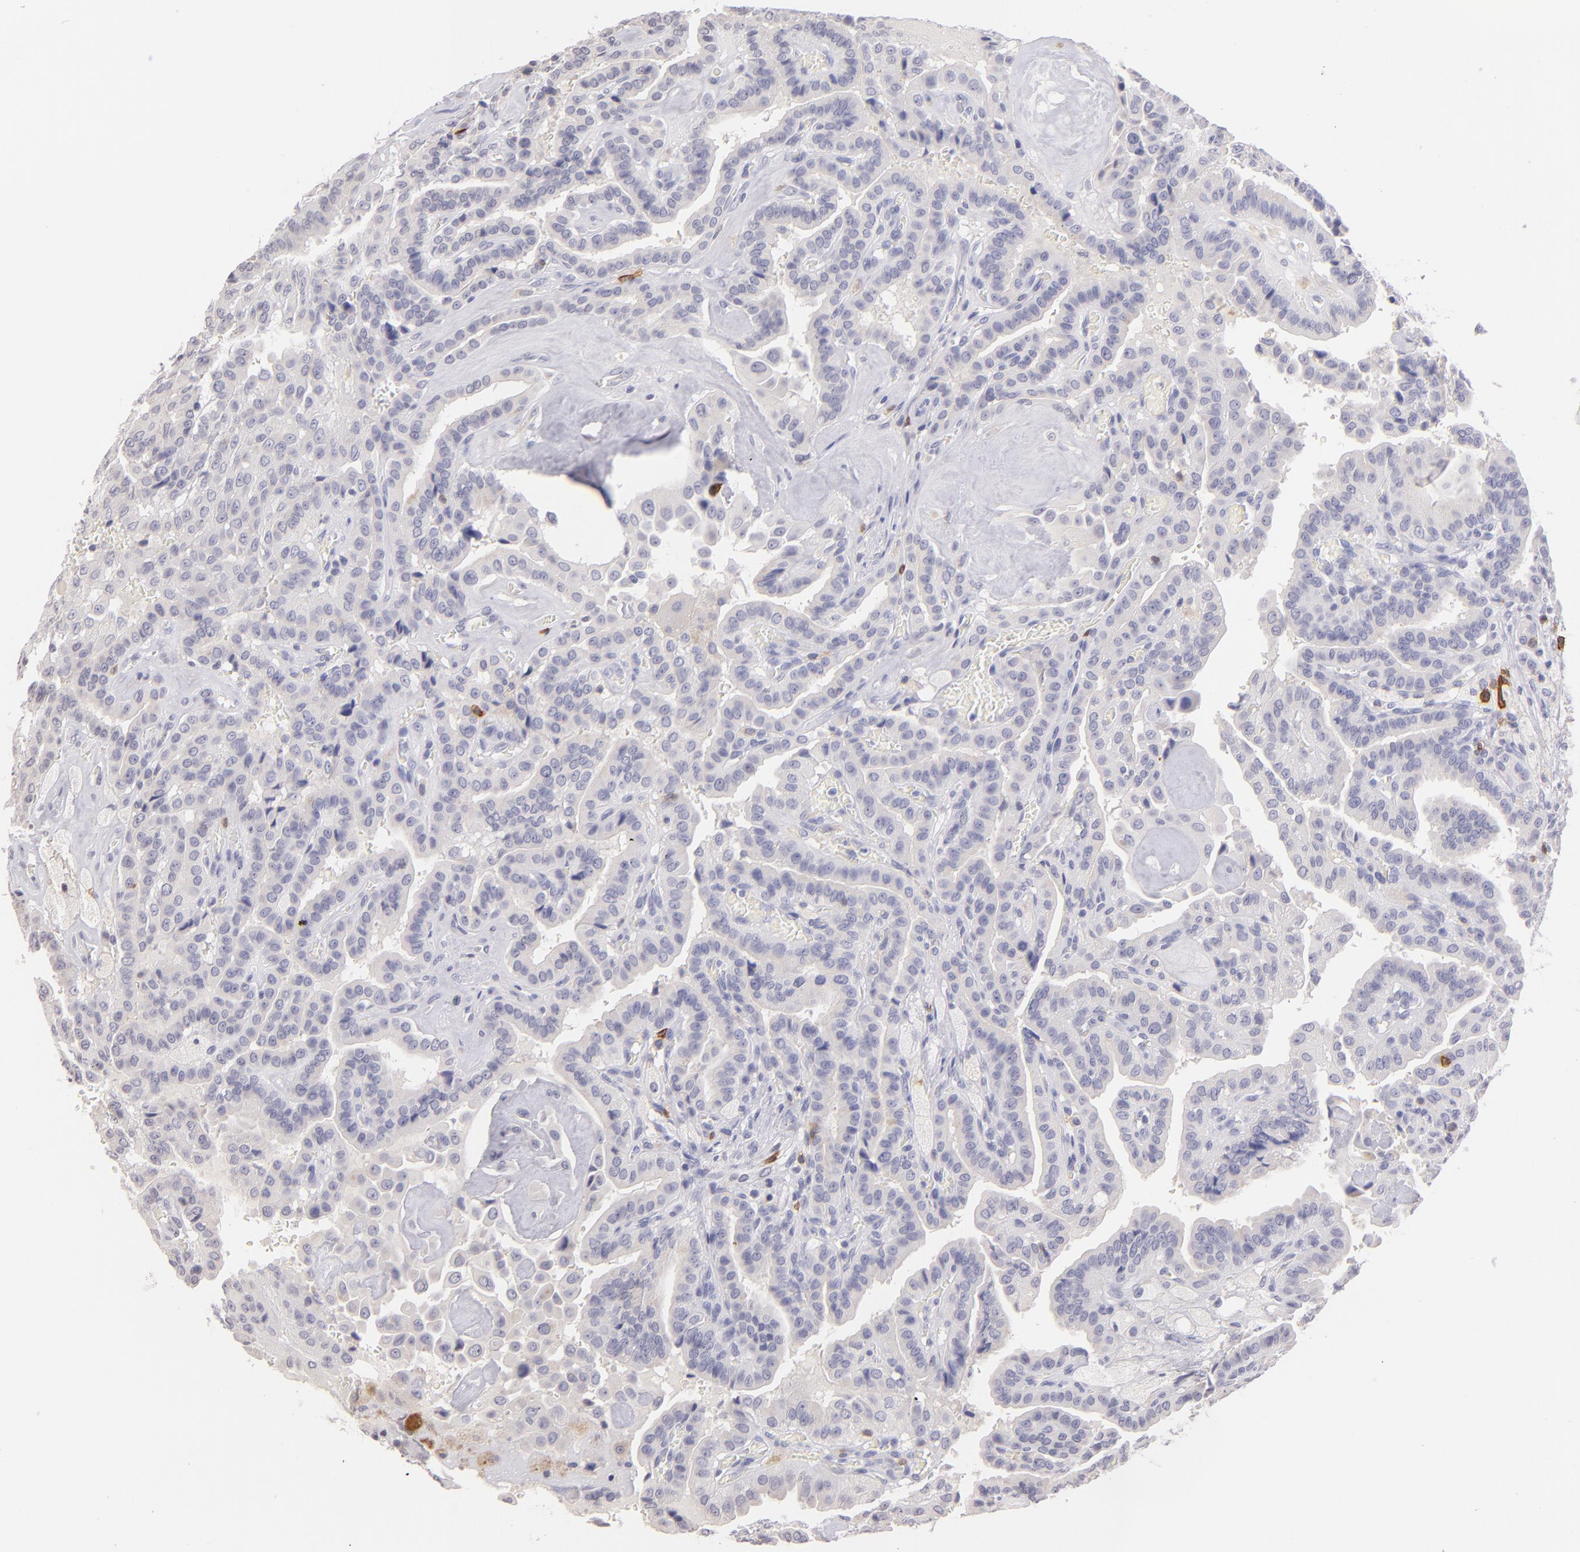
{"staining": {"intensity": "negative", "quantity": "none", "location": "none"}, "tissue": "thyroid cancer", "cell_type": "Tumor cells", "image_type": "cancer", "snomed": [{"axis": "morphology", "description": "Papillary adenocarcinoma, NOS"}, {"axis": "topography", "description": "Thyroid gland"}], "caption": "Immunohistochemistry (IHC) of human thyroid papillary adenocarcinoma displays no positivity in tumor cells. (DAB immunohistochemistry (IHC) with hematoxylin counter stain).", "gene": "IL2RA", "patient": {"sex": "male", "age": 87}}